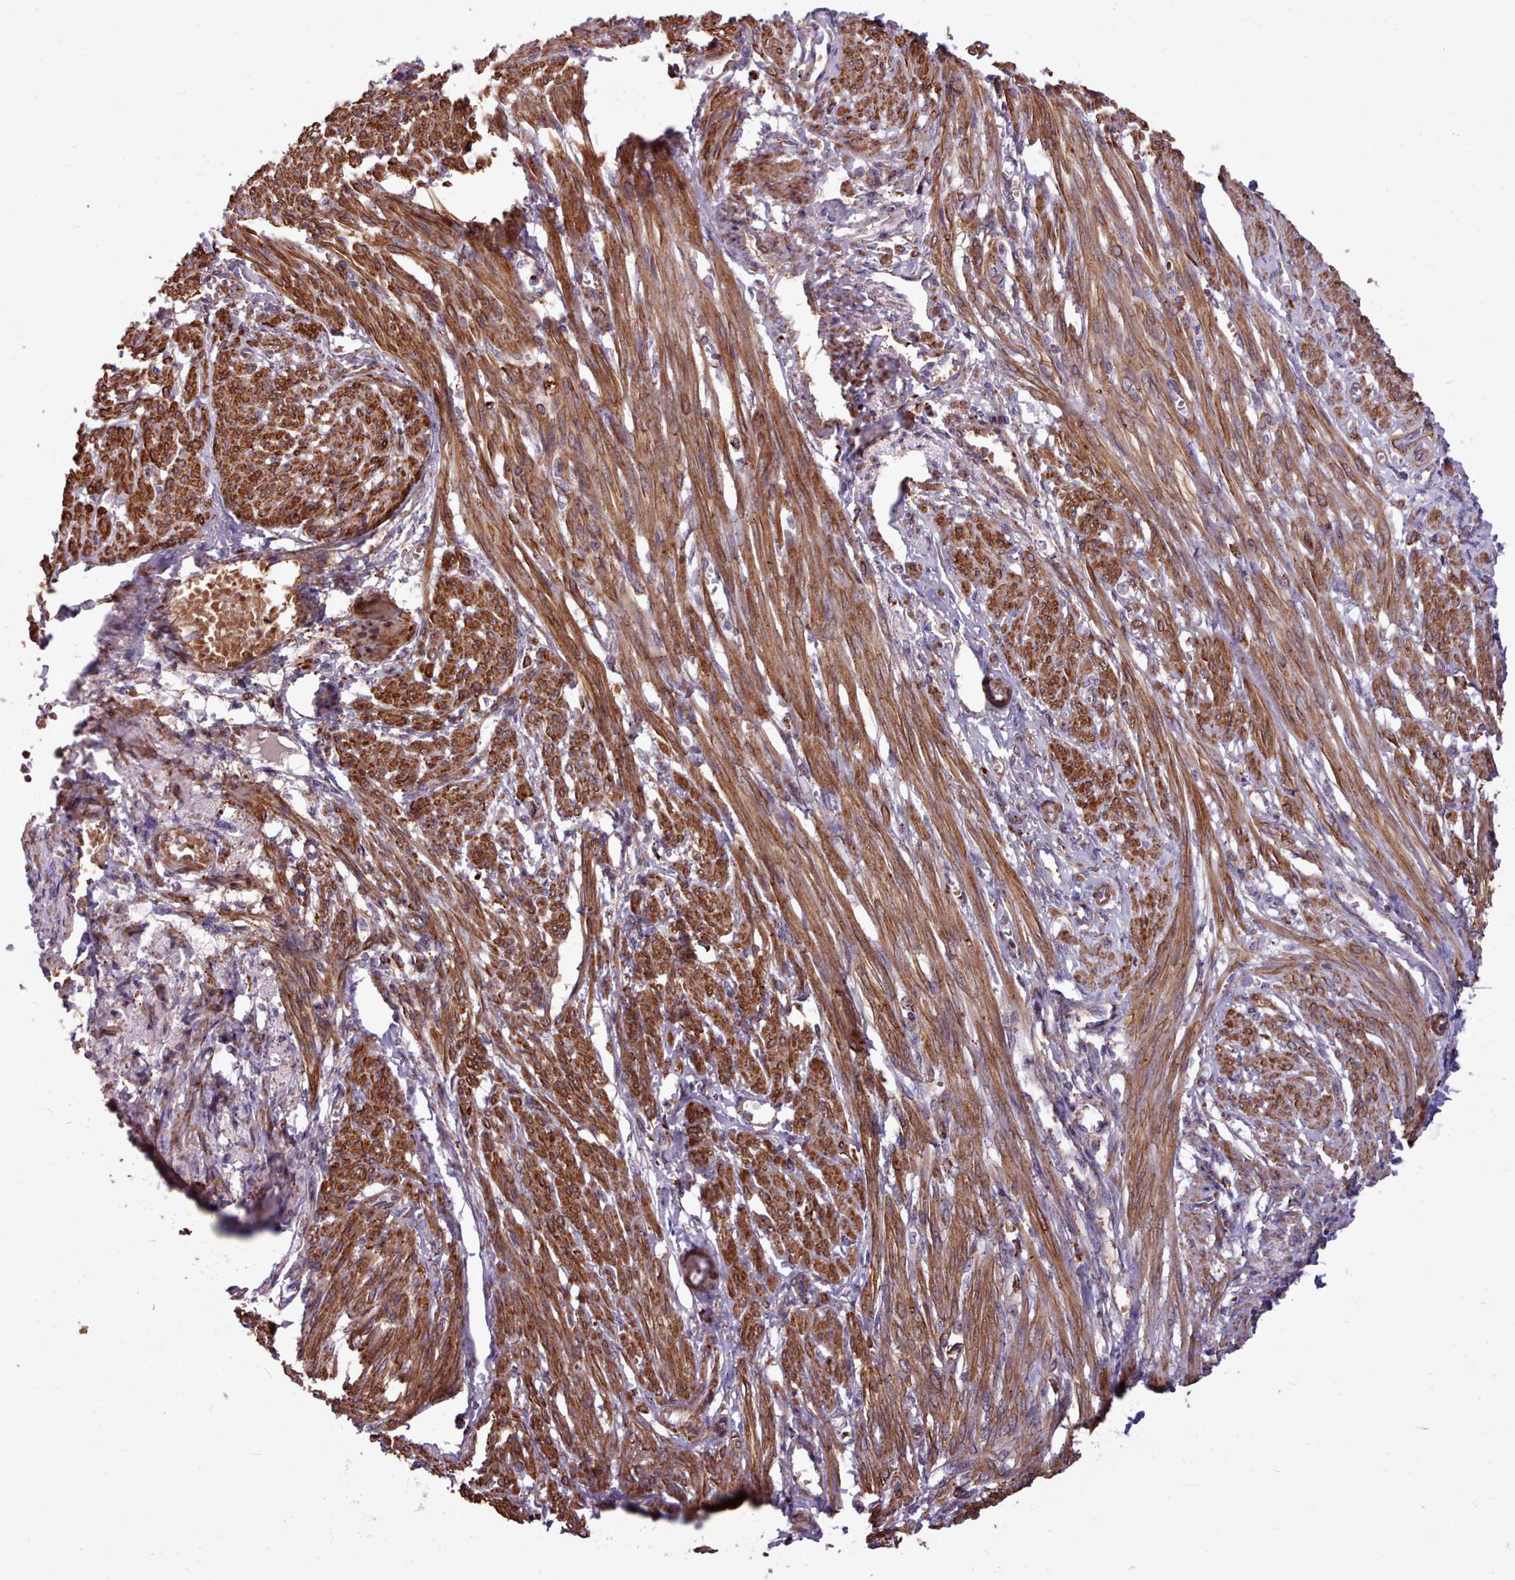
{"staining": {"intensity": "strong", "quantity": "25%-75%", "location": "cytoplasmic/membranous"}, "tissue": "smooth muscle", "cell_type": "Smooth muscle cells", "image_type": "normal", "snomed": [{"axis": "morphology", "description": "Normal tissue, NOS"}, {"axis": "topography", "description": "Smooth muscle"}], "caption": "A high amount of strong cytoplasmic/membranous staining is appreciated in about 25%-75% of smooth muscle cells in unremarkable smooth muscle.", "gene": "PACSIN3", "patient": {"sex": "female", "age": 39}}